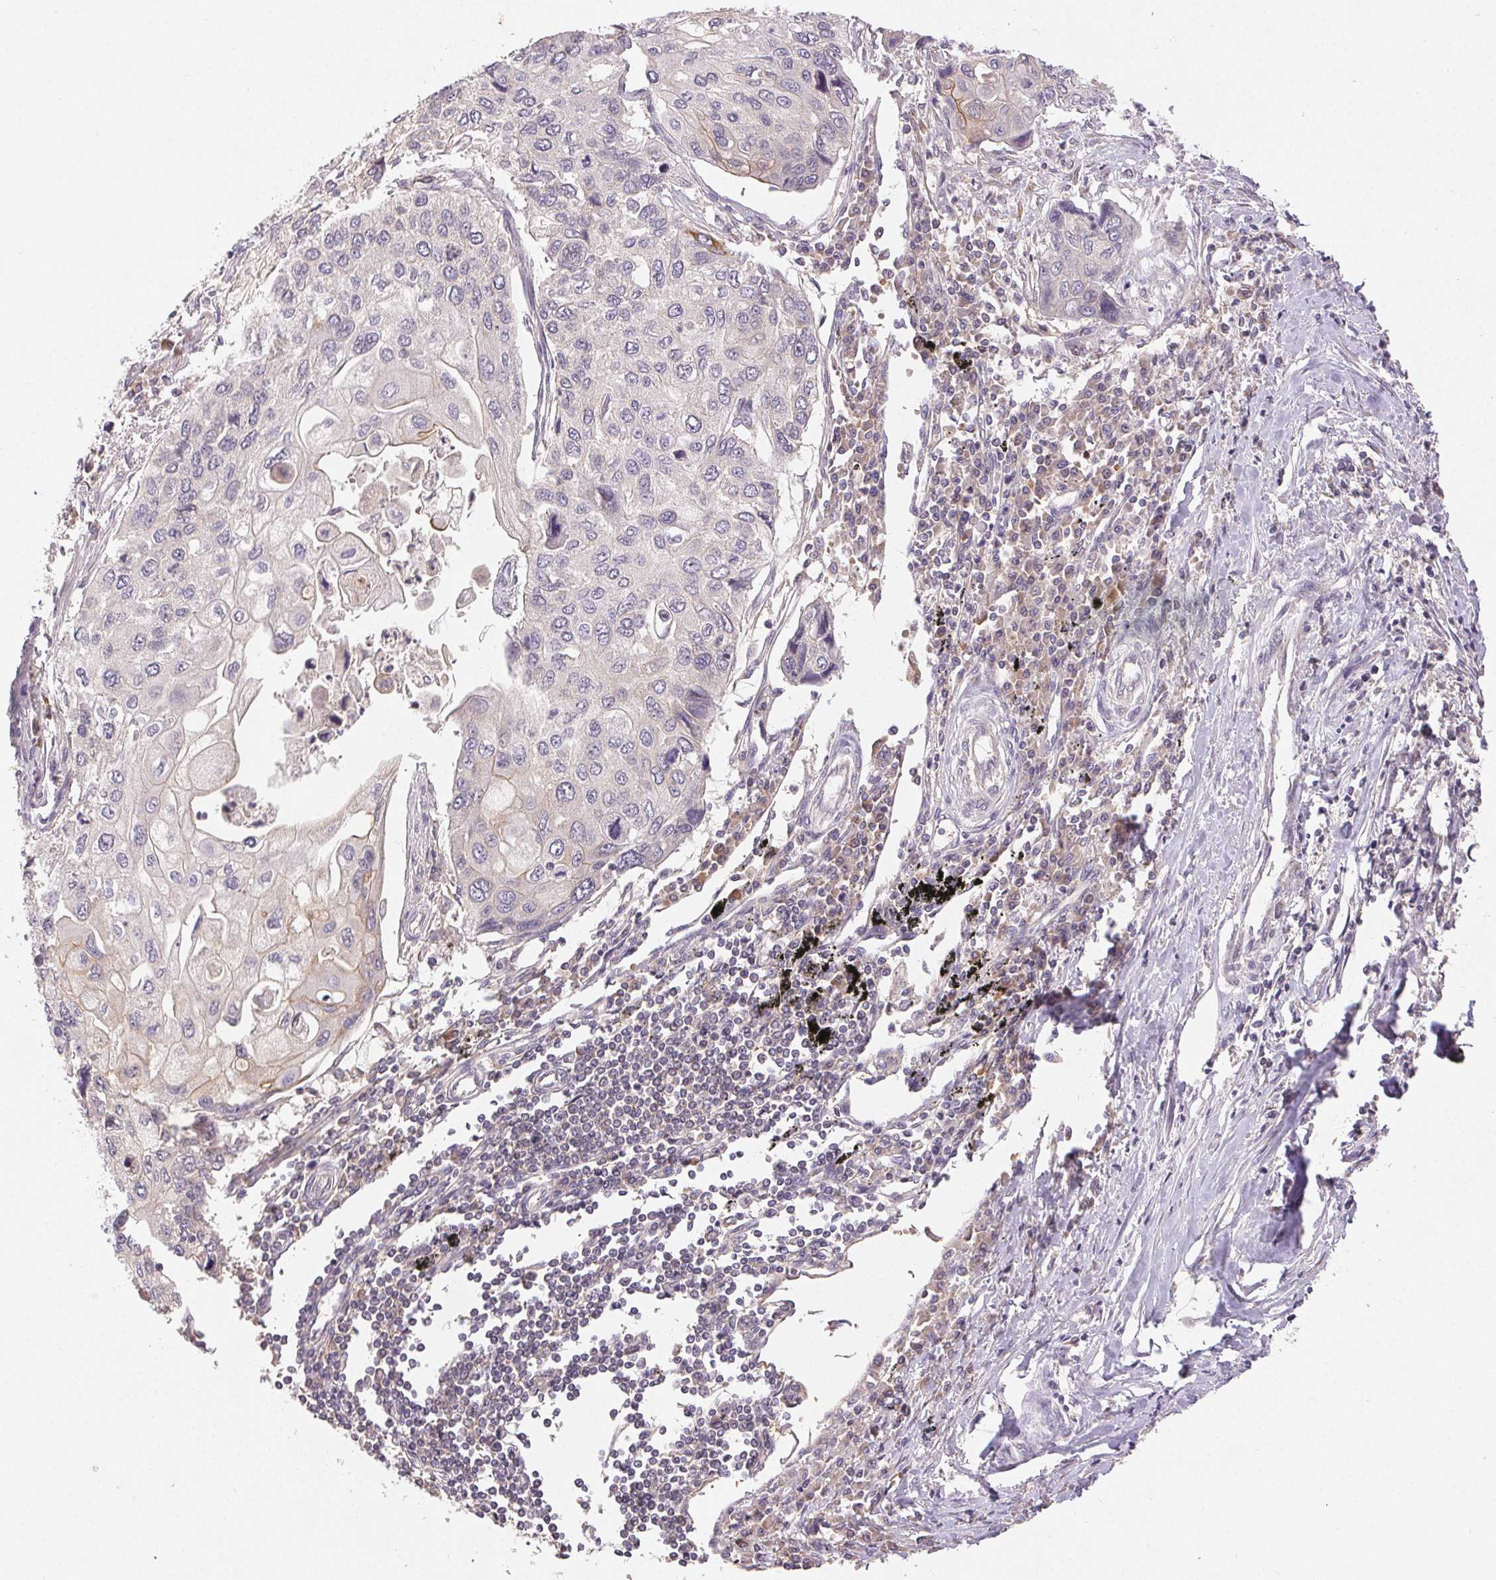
{"staining": {"intensity": "negative", "quantity": "none", "location": "none"}, "tissue": "lung cancer", "cell_type": "Tumor cells", "image_type": "cancer", "snomed": [{"axis": "morphology", "description": "Squamous cell carcinoma, NOS"}, {"axis": "morphology", "description": "Squamous cell carcinoma, metastatic, NOS"}, {"axis": "topography", "description": "Lung"}], "caption": "The photomicrograph demonstrates no staining of tumor cells in metastatic squamous cell carcinoma (lung). (DAB IHC visualized using brightfield microscopy, high magnification).", "gene": "MAPKAPK2", "patient": {"sex": "male", "age": 63}}